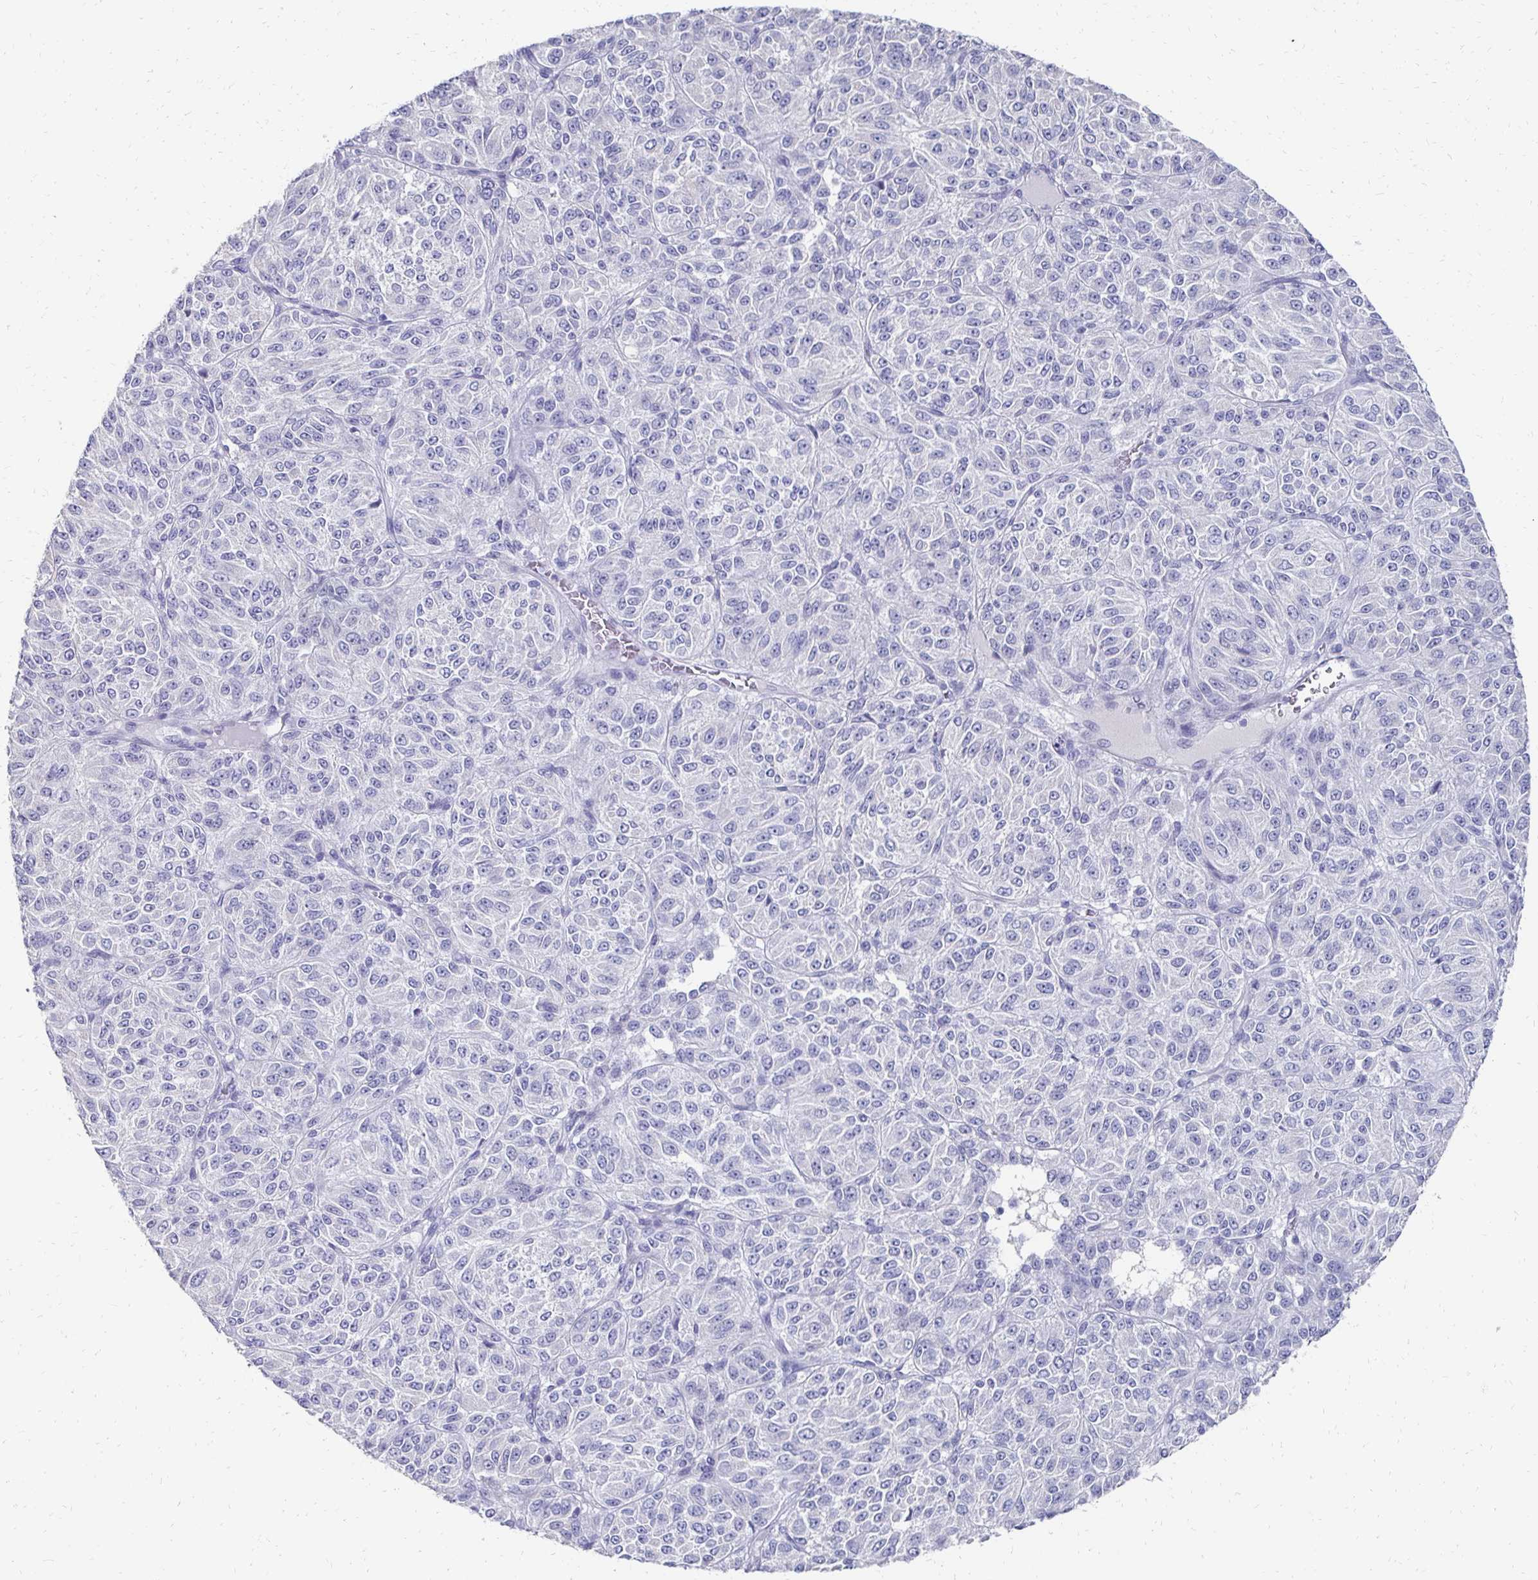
{"staining": {"intensity": "negative", "quantity": "none", "location": "none"}, "tissue": "melanoma", "cell_type": "Tumor cells", "image_type": "cancer", "snomed": [{"axis": "morphology", "description": "Malignant melanoma, Metastatic site"}, {"axis": "topography", "description": "Brain"}], "caption": "A histopathology image of human melanoma is negative for staining in tumor cells.", "gene": "SYCP3", "patient": {"sex": "female", "age": 56}}